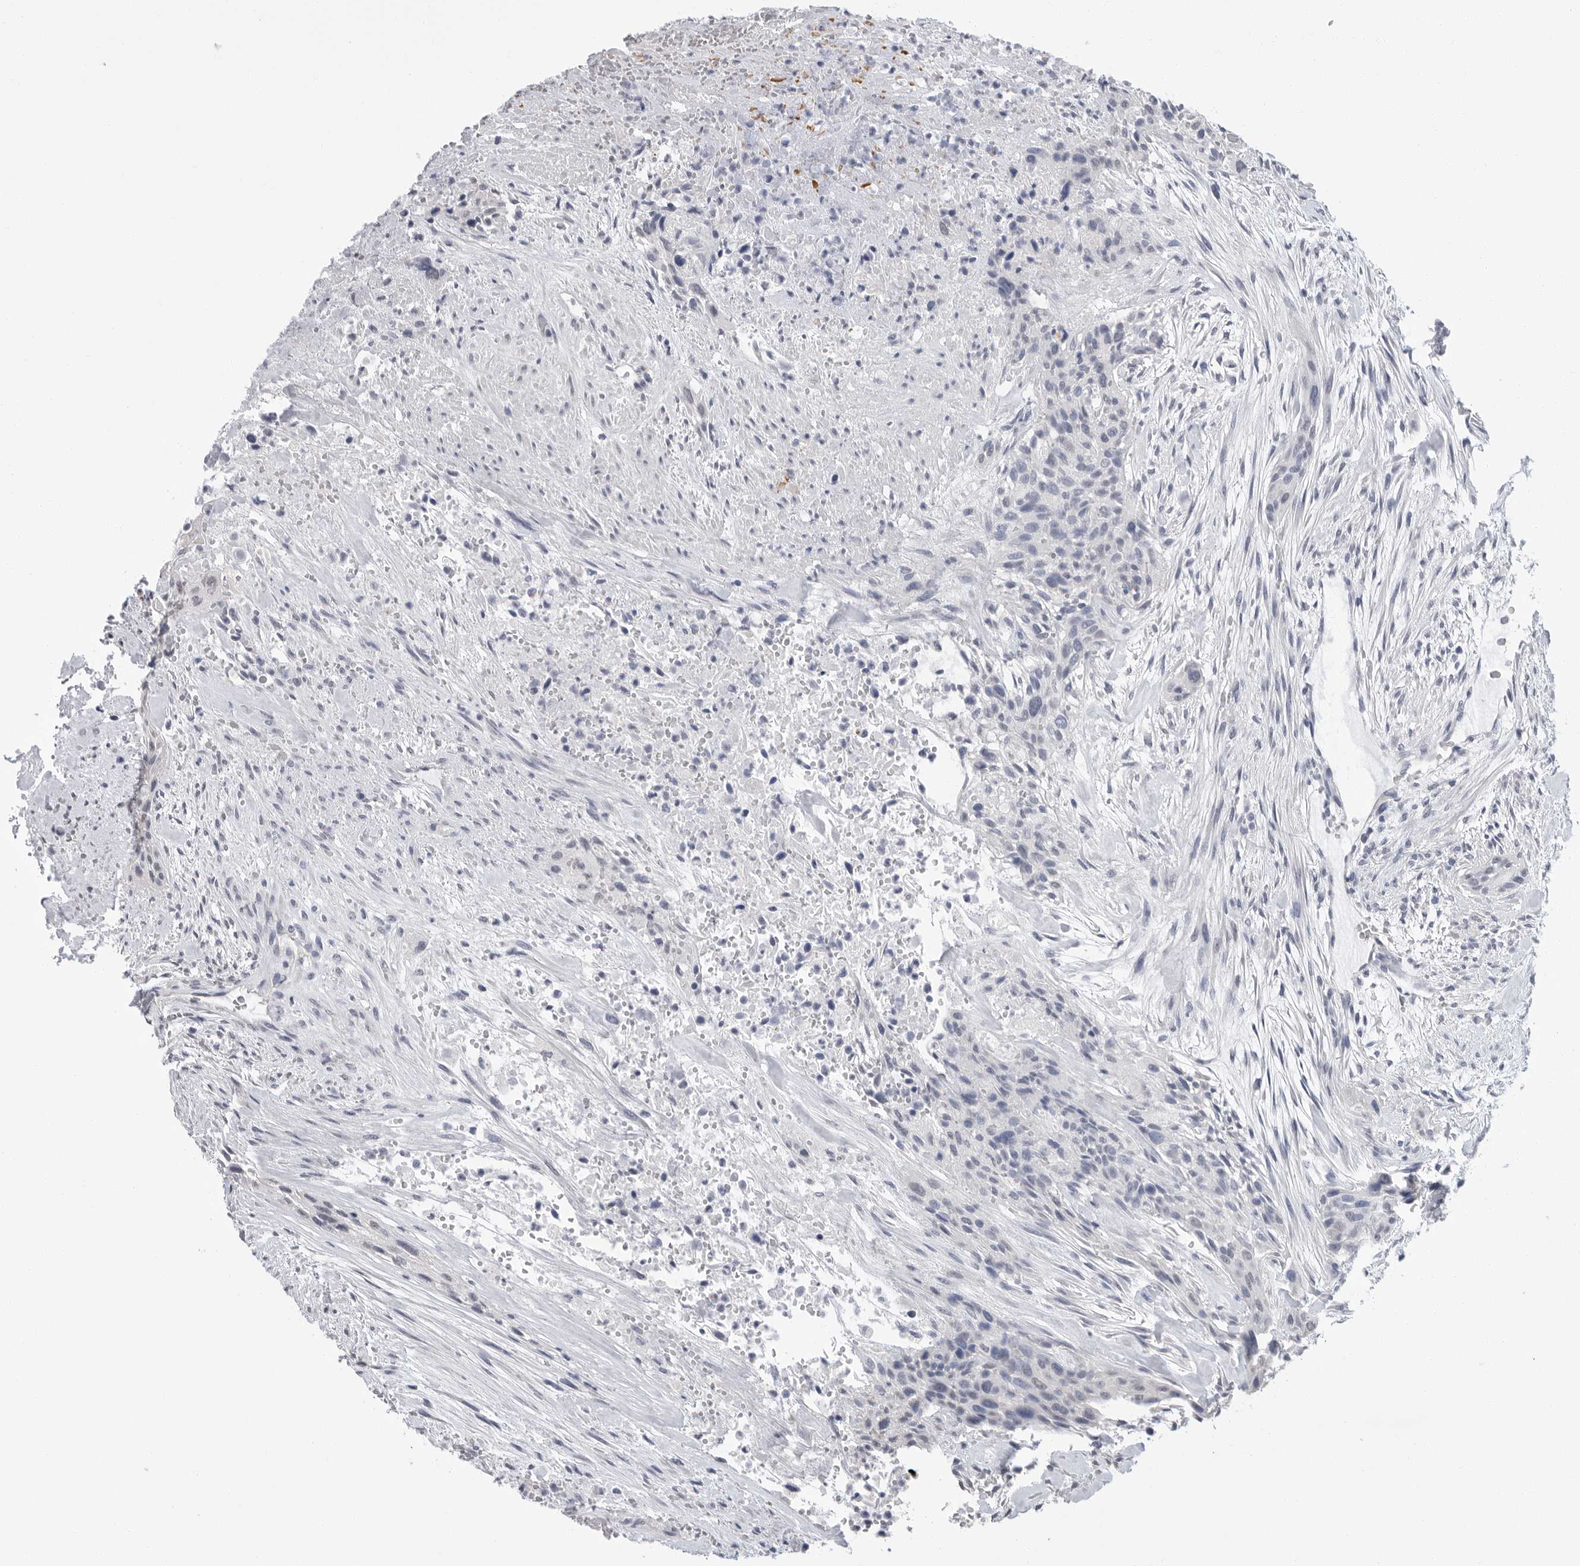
{"staining": {"intensity": "negative", "quantity": "none", "location": "none"}, "tissue": "urothelial cancer", "cell_type": "Tumor cells", "image_type": "cancer", "snomed": [{"axis": "morphology", "description": "Urothelial carcinoma, High grade"}, {"axis": "topography", "description": "Urinary bladder"}], "caption": "There is no significant positivity in tumor cells of urothelial carcinoma (high-grade). (DAB (3,3'-diaminobenzidine) immunohistochemistry (IHC), high magnification).", "gene": "ARHGEF10", "patient": {"sex": "male", "age": 35}}